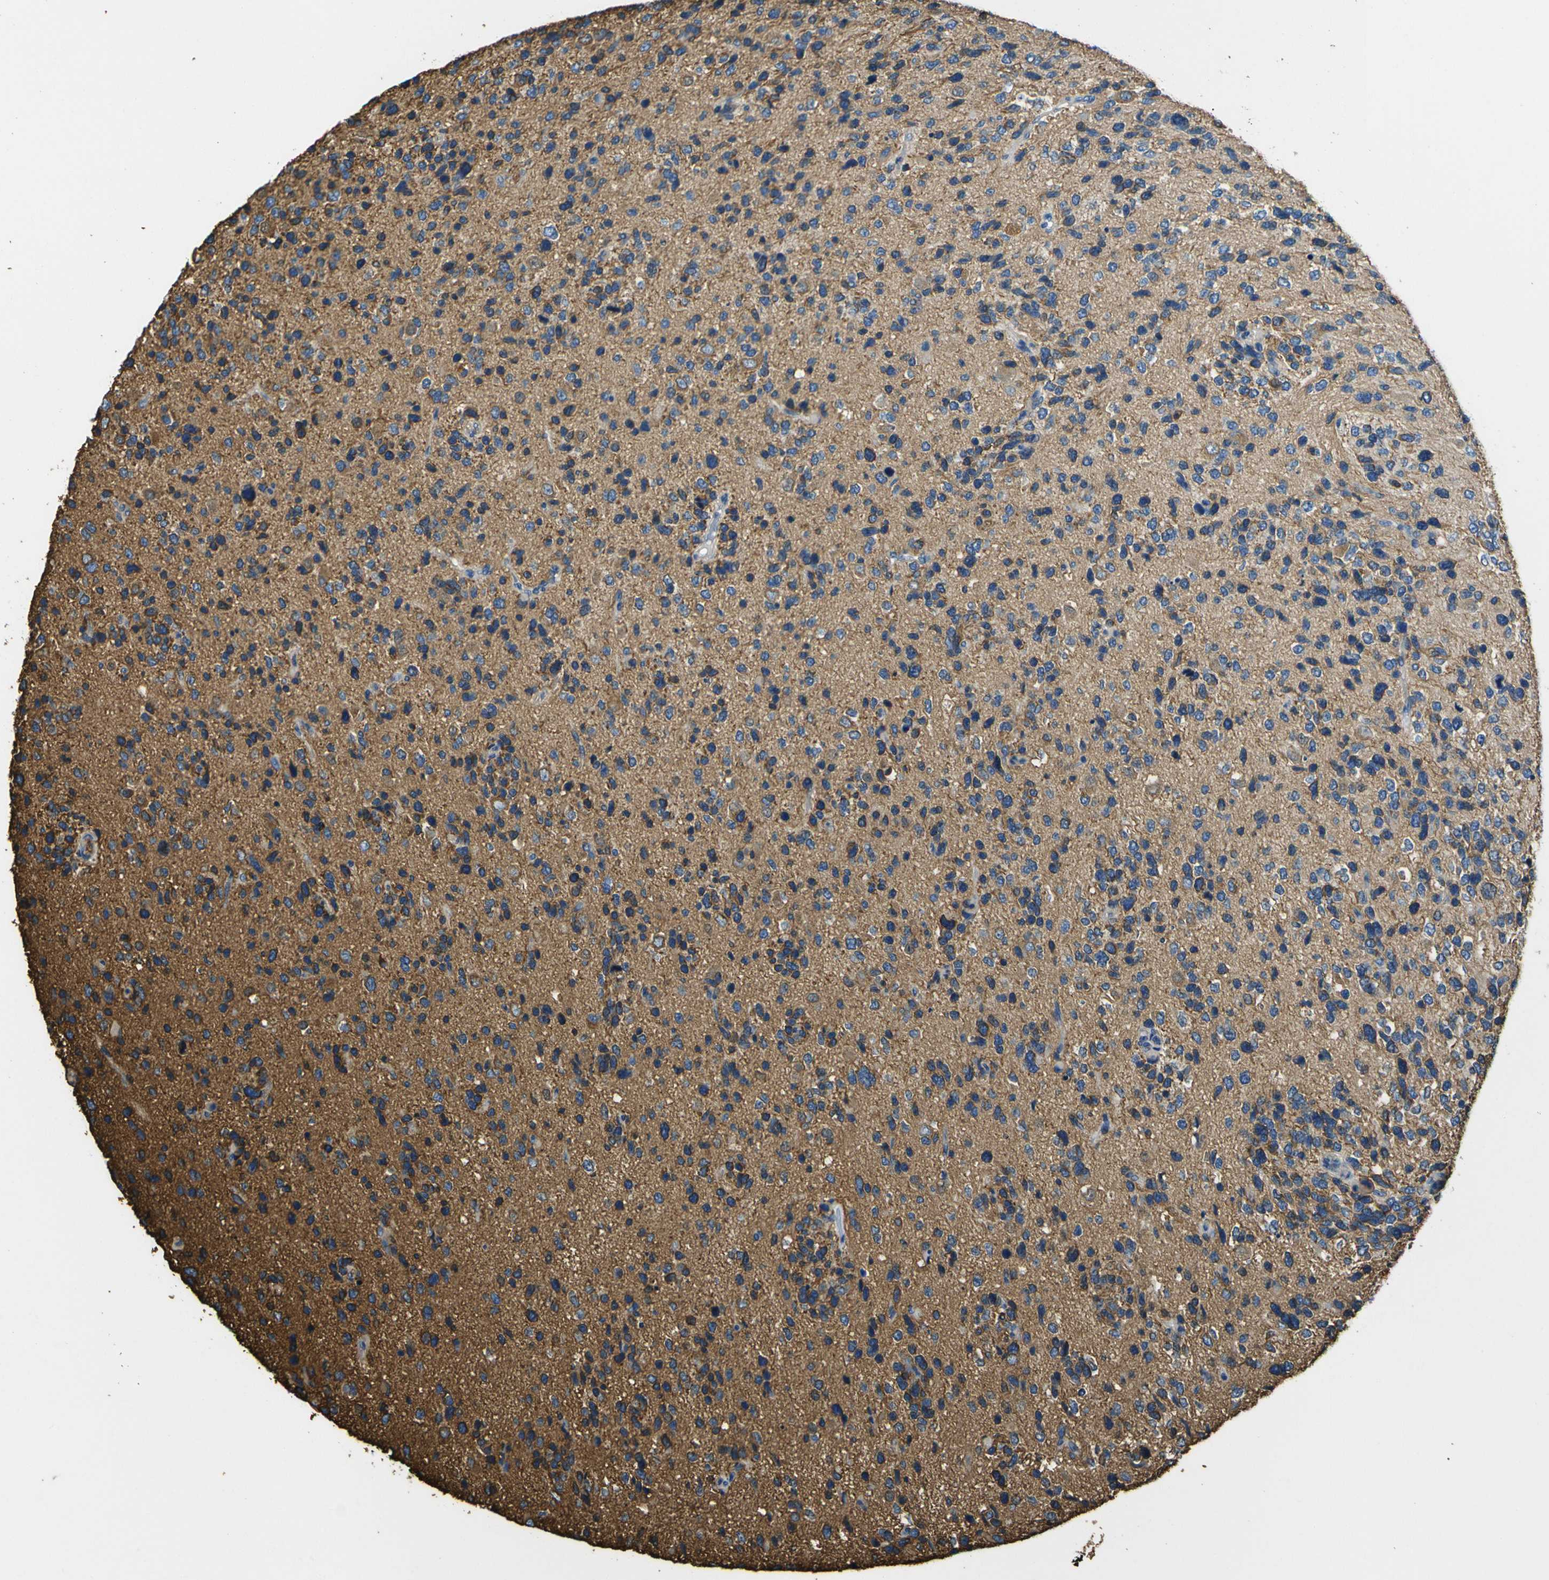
{"staining": {"intensity": "moderate", "quantity": "25%-75%", "location": "cytoplasmic/membranous"}, "tissue": "glioma", "cell_type": "Tumor cells", "image_type": "cancer", "snomed": [{"axis": "morphology", "description": "Glioma, malignant, High grade"}, {"axis": "topography", "description": "Brain"}], "caption": "High-grade glioma (malignant) stained with IHC shows moderate cytoplasmic/membranous staining in about 25%-75% of tumor cells. (Stains: DAB in brown, nuclei in blue, Microscopy: brightfield microscopy at high magnification).", "gene": "TUBB", "patient": {"sex": "female", "age": 58}}